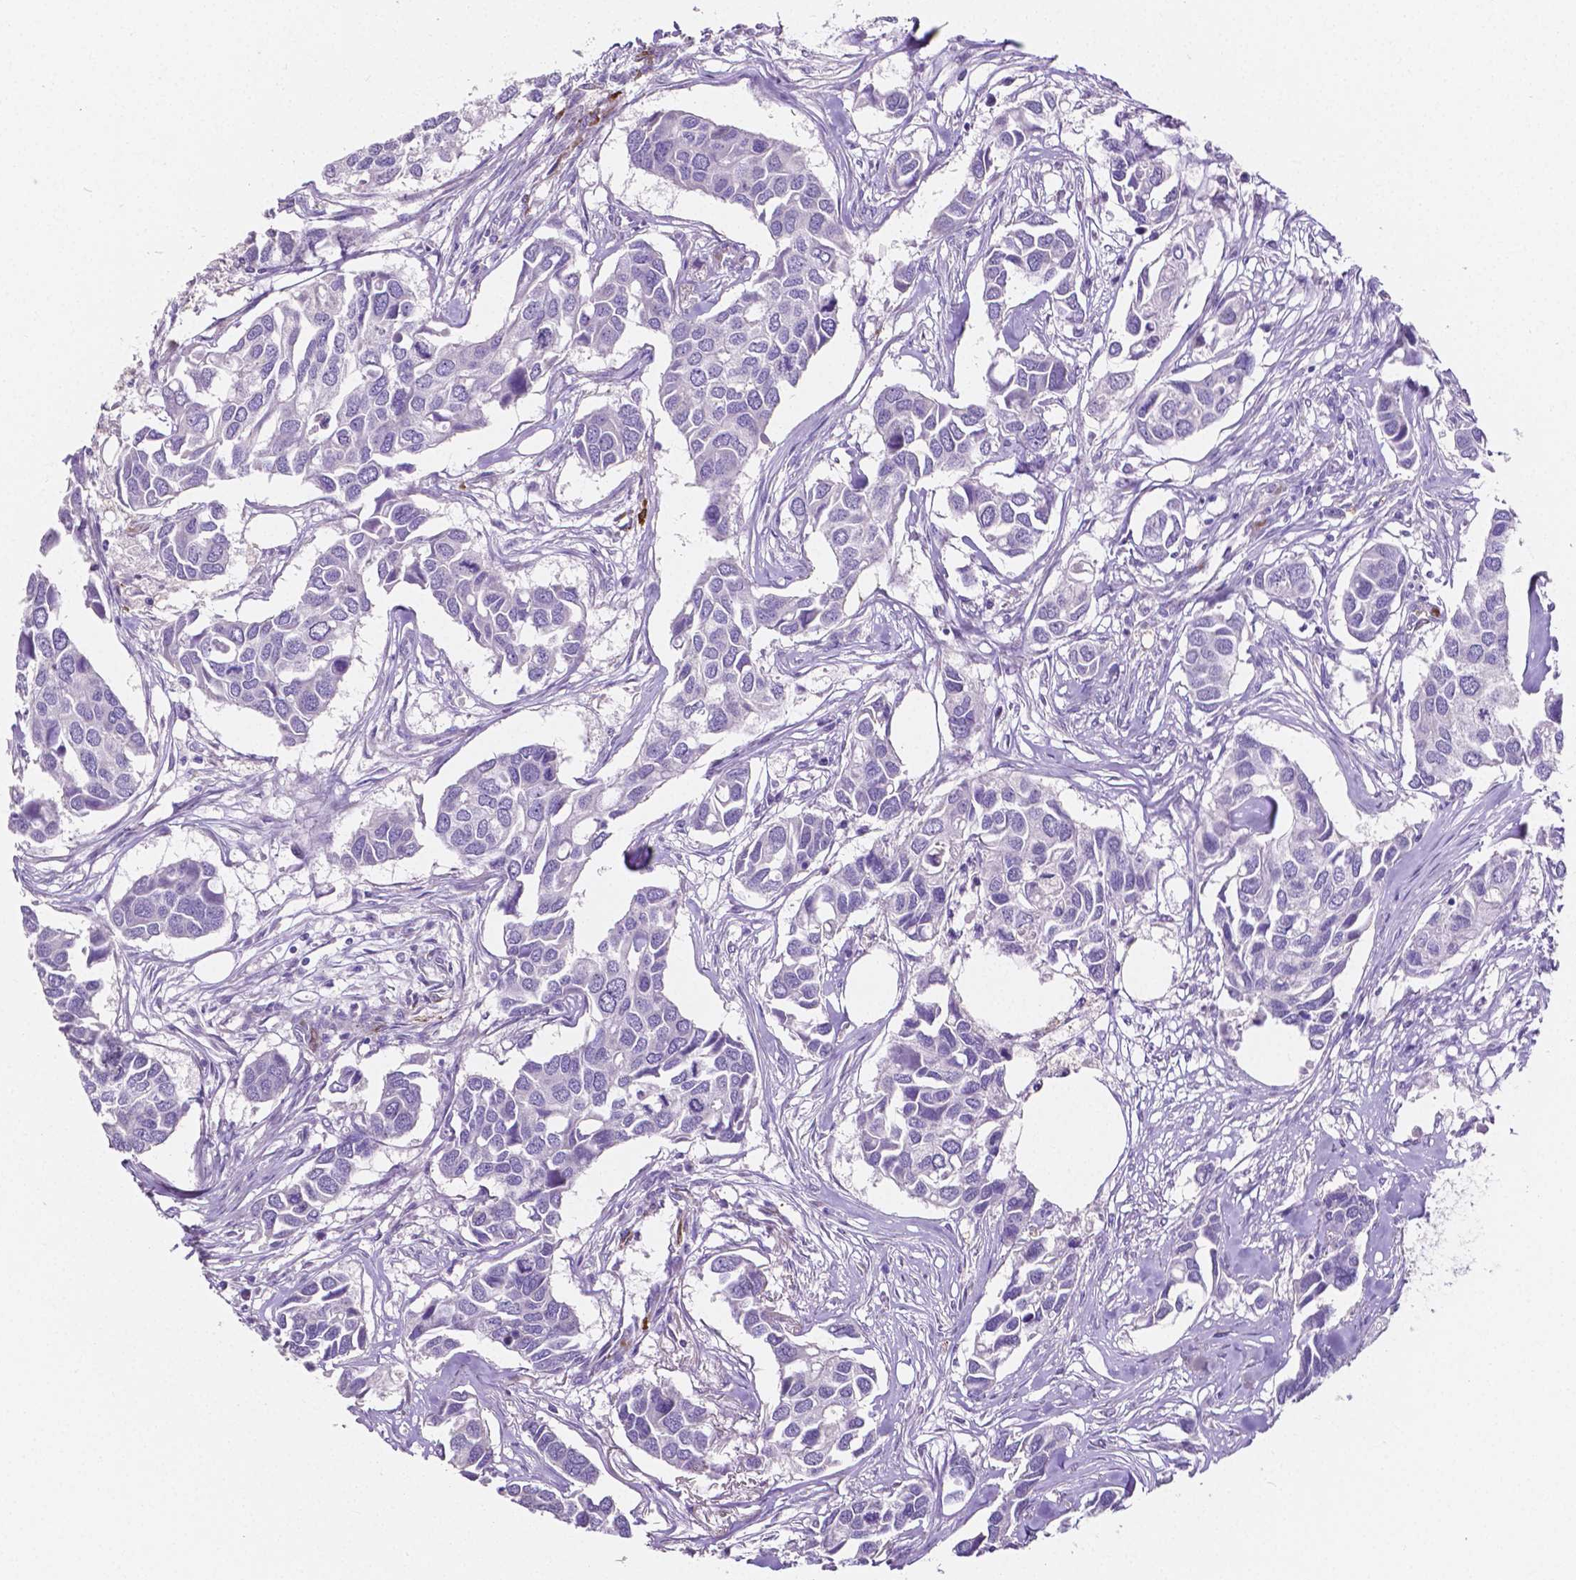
{"staining": {"intensity": "negative", "quantity": "none", "location": "none"}, "tissue": "breast cancer", "cell_type": "Tumor cells", "image_type": "cancer", "snomed": [{"axis": "morphology", "description": "Duct carcinoma"}, {"axis": "topography", "description": "Breast"}], "caption": "The micrograph reveals no significant expression in tumor cells of intraductal carcinoma (breast).", "gene": "MMP9", "patient": {"sex": "female", "age": 83}}